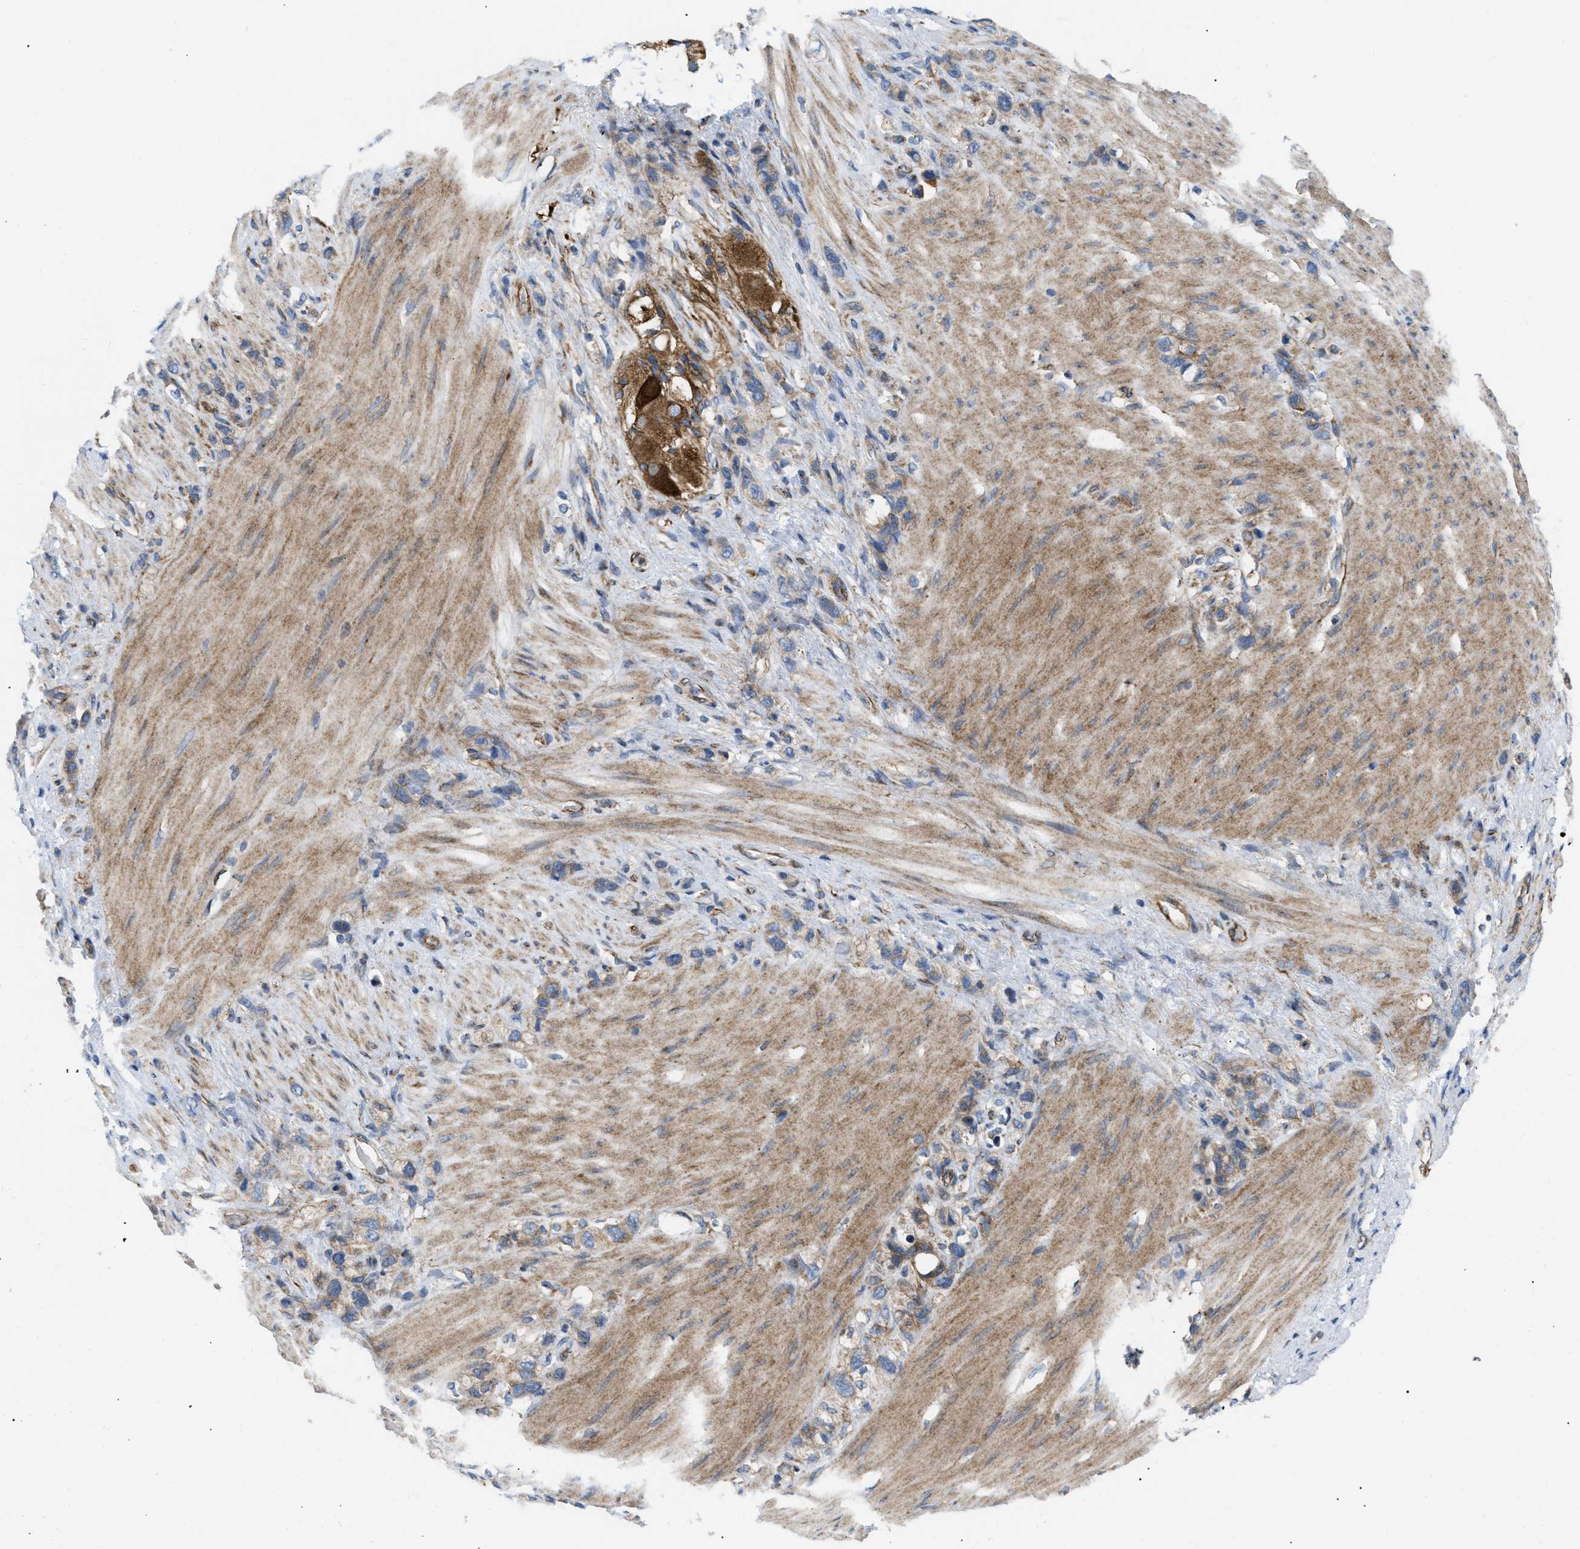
{"staining": {"intensity": "moderate", "quantity": ">75%", "location": "cytoplasmic/membranous"}, "tissue": "stomach cancer", "cell_type": "Tumor cells", "image_type": "cancer", "snomed": [{"axis": "morphology", "description": "Normal tissue, NOS"}, {"axis": "morphology", "description": "Adenocarcinoma, NOS"}, {"axis": "morphology", "description": "Adenocarcinoma, High grade"}, {"axis": "topography", "description": "Stomach, upper"}, {"axis": "topography", "description": "Stomach"}], "caption": "IHC of human stomach cancer reveals medium levels of moderate cytoplasmic/membranous positivity in about >75% of tumor cells. (Brightfield microscopy of DAB IHC at high magnification).", "gene": "DCTN4", "patient": {"sex": "female", "age": 65}}